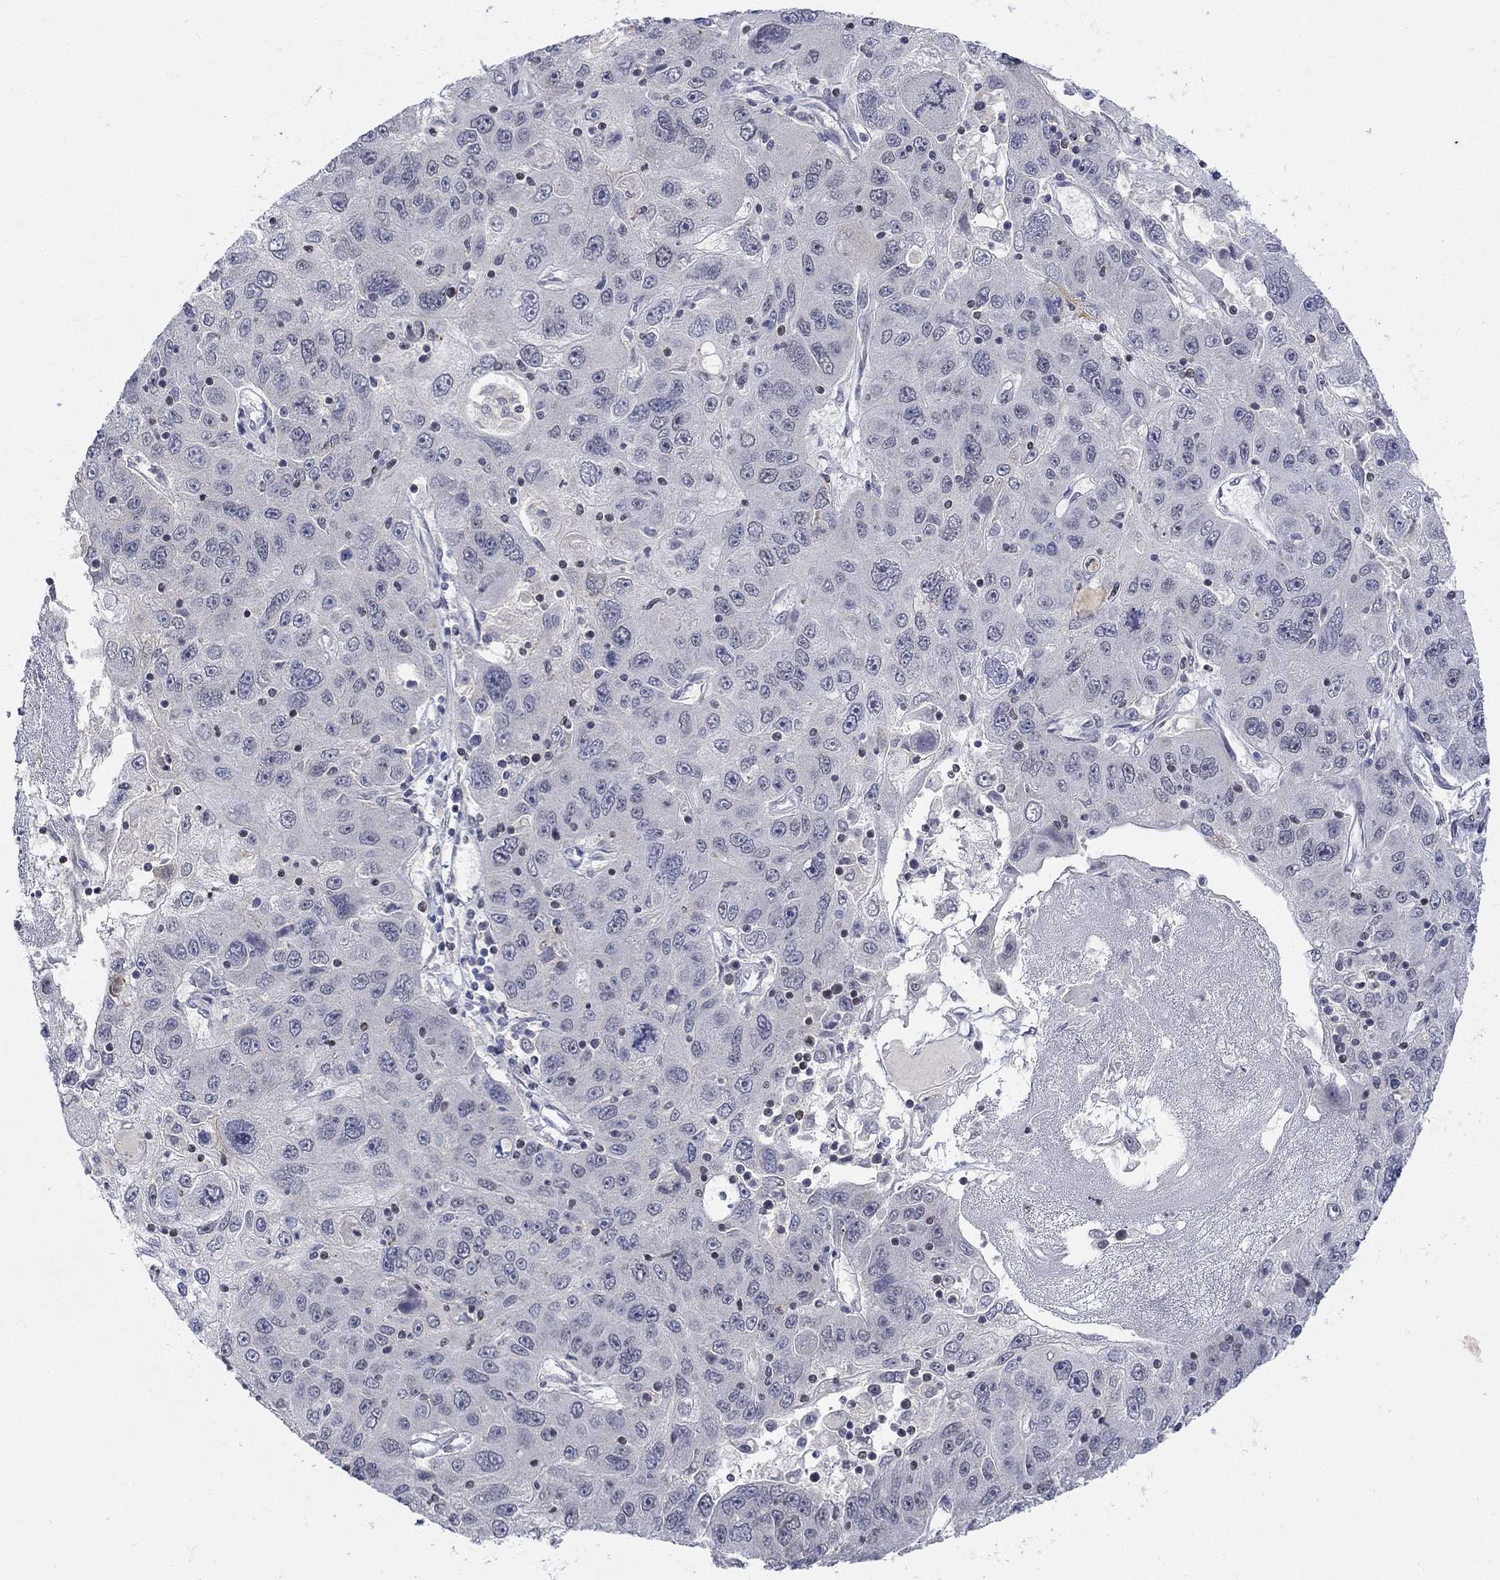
{"staining": {"intensity": "negative", "quantity": "none", "location": "none"}, "tissue": "stomach cancer", "cell_type": "Tumor cells", "image_type": "cancer", "snomed": [{"axis": "morphology", "description": "Adenocarcinoma, NOS"}, {"axis": "topography", "description": "Stomach"}], "caption": "Tumor cells are negative for protein expression in human adenocarcinoma (stomach).", "gene": "KLF12", "patient": {"sex": "male", "age": 56}}